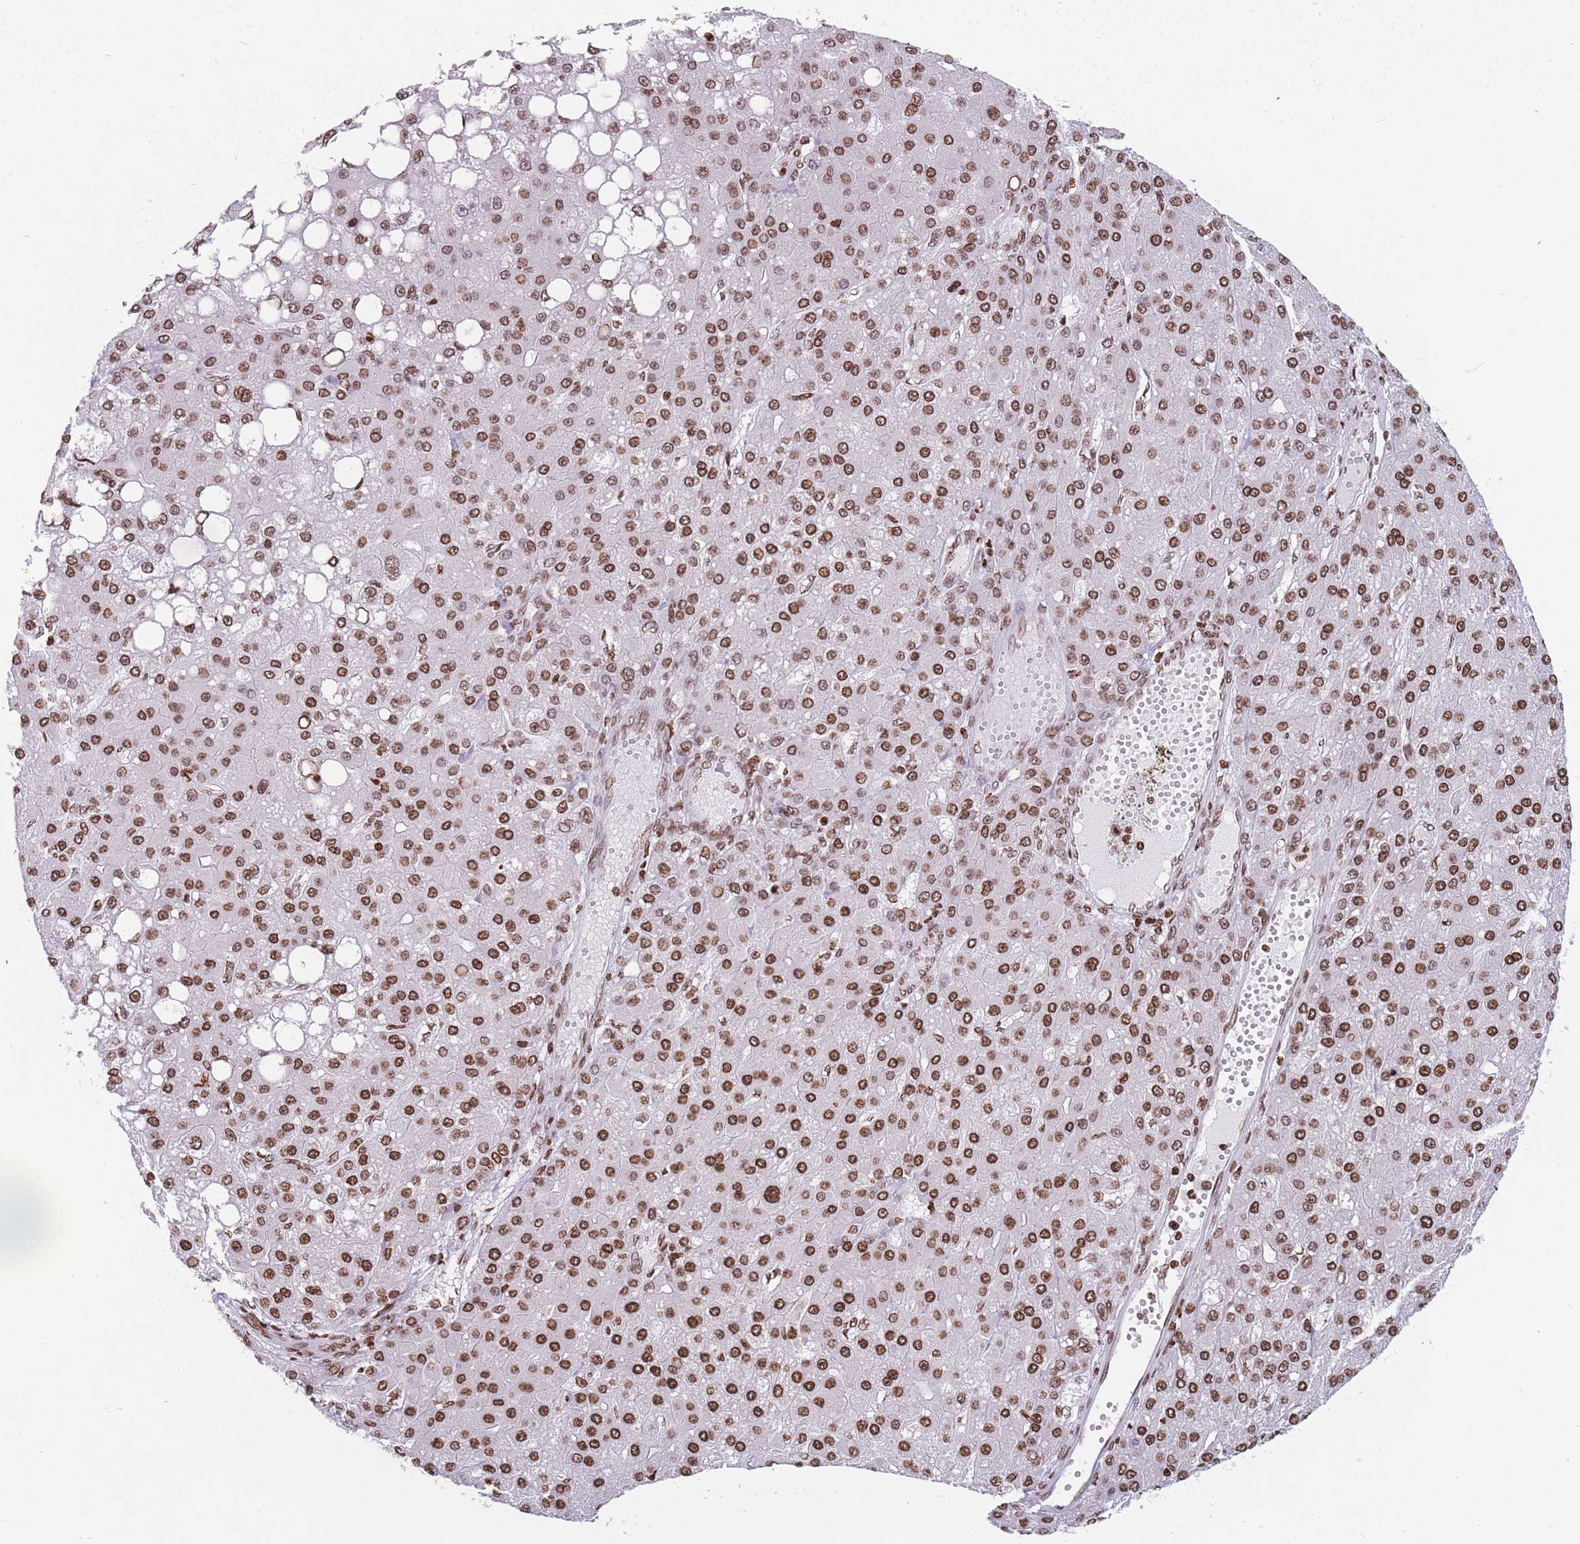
{"staining": {"intensity": "moderate", "quantity": ">75%", "location": "nuclear"}, "tissue": "liver cancer", "cell_type": "Tumor cells", "image_type": "cancer", "snomed": [{"axis": "morphology", "description": "Carcinoma, Hepatocellular, NOS"}, {"axis": "topography", "description": "Liver"}], "caption": "Immunohistochemistry (IHC) (DAB (3,3'-diaminobenzidine)) staining of hepatocellular carcinoma (liver) demonstrates moderate nuclear protein staining in approximately >75% of tumor cells. The protein is shown in brown color, while the nuclei are stained blue.", "gene": "AK9", "patient": {"sex": "male", "age": 67}}